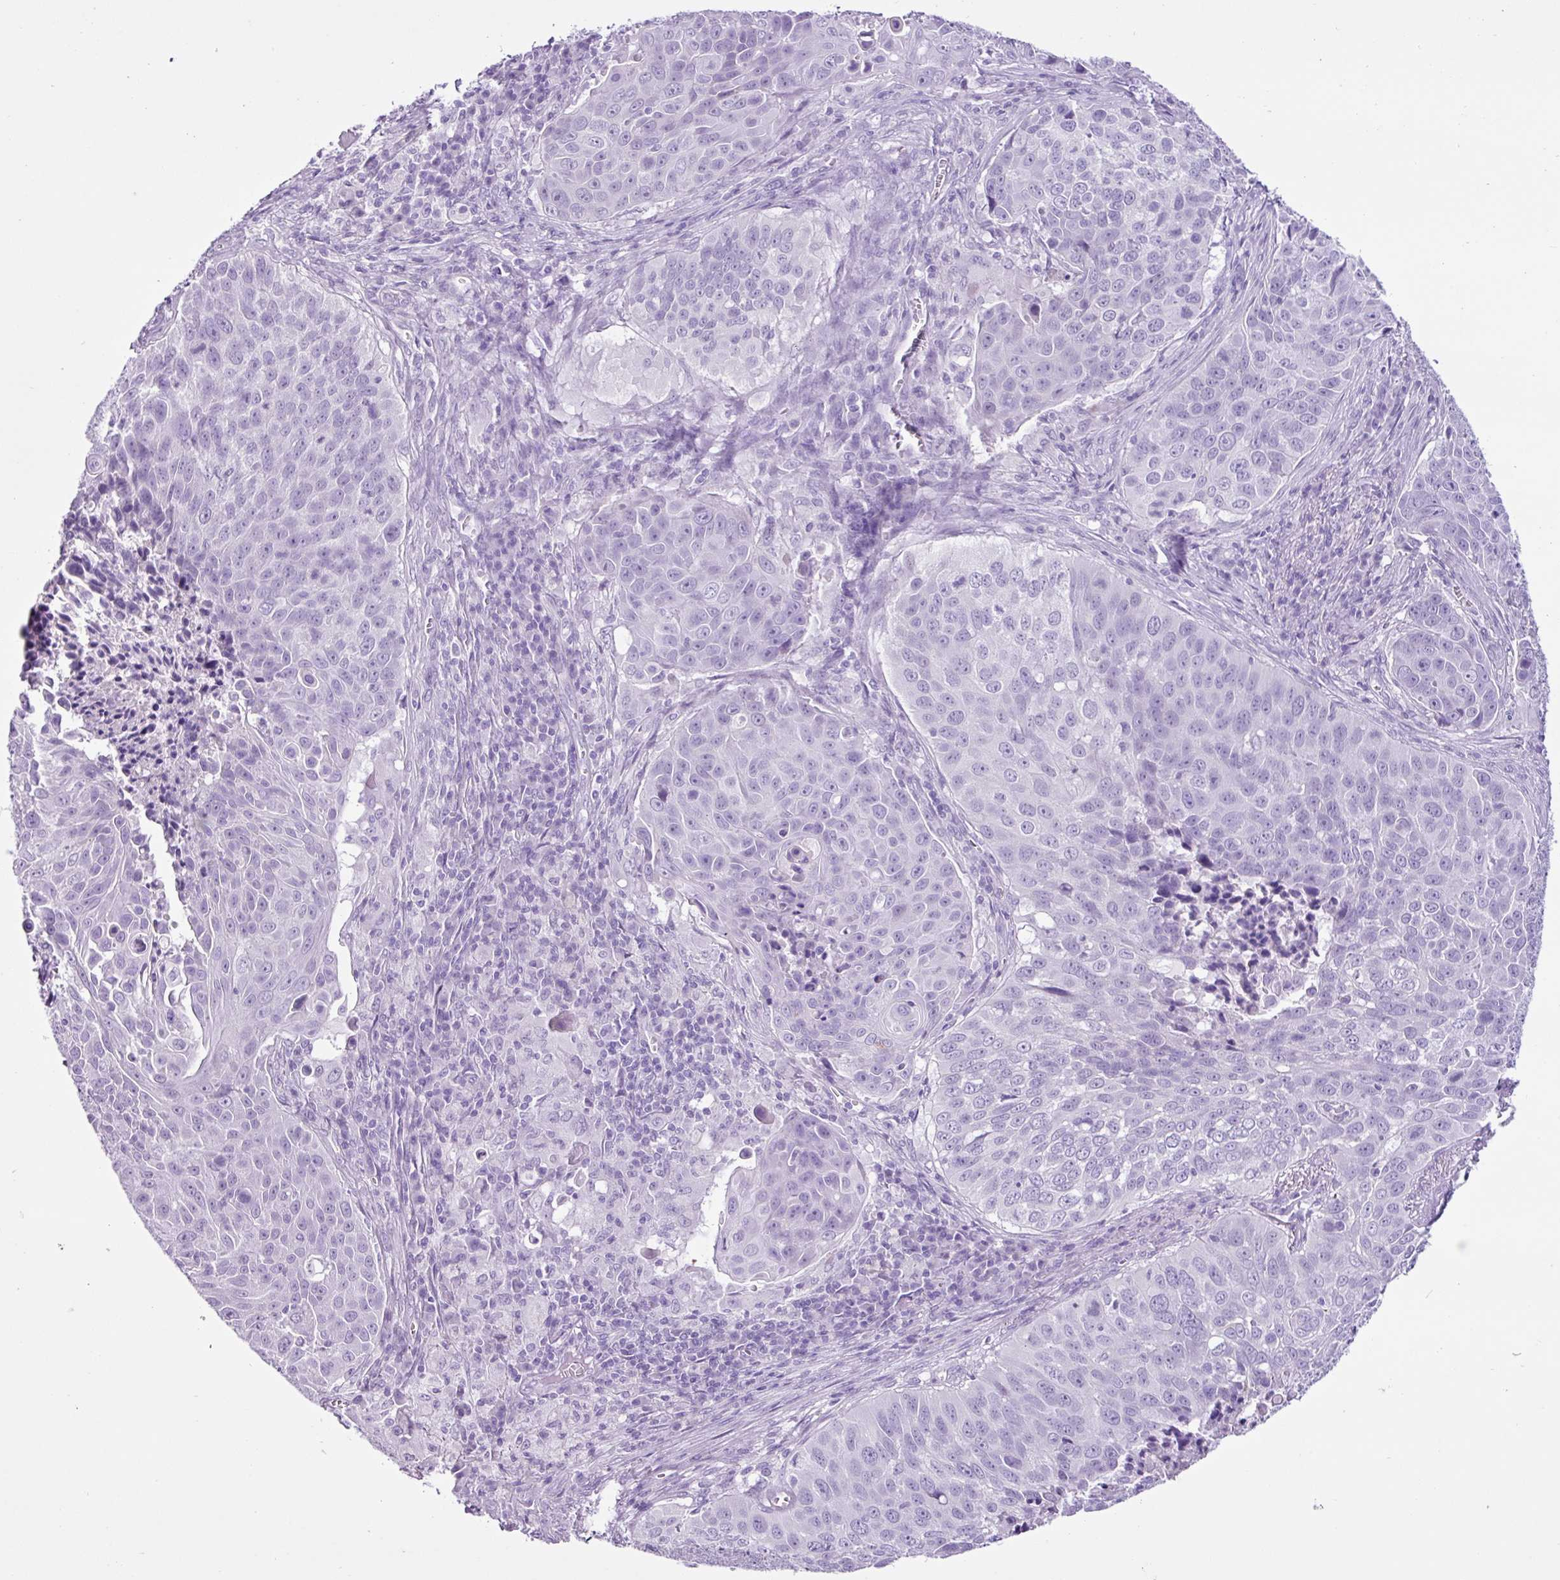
{"staining": {"intensity": "negative", "quantity": "none", "location": "none"}, "tissue": "lung cancer", "cell_type": "Tumor cells", "image_type": "cancer", "snomed": [{"axis": "morphology", "description": "Squamous cell carcinoma, NOS"}, {"axis": "topography", "description": "Lung"}], "caption": "Immunohistochemistry (IHC) of human lung cancer (squamous cell carcinoma) reveals no expression in tumor cells.", "gene": "PGR", "patient": {"sex": "male", "age": 78}}